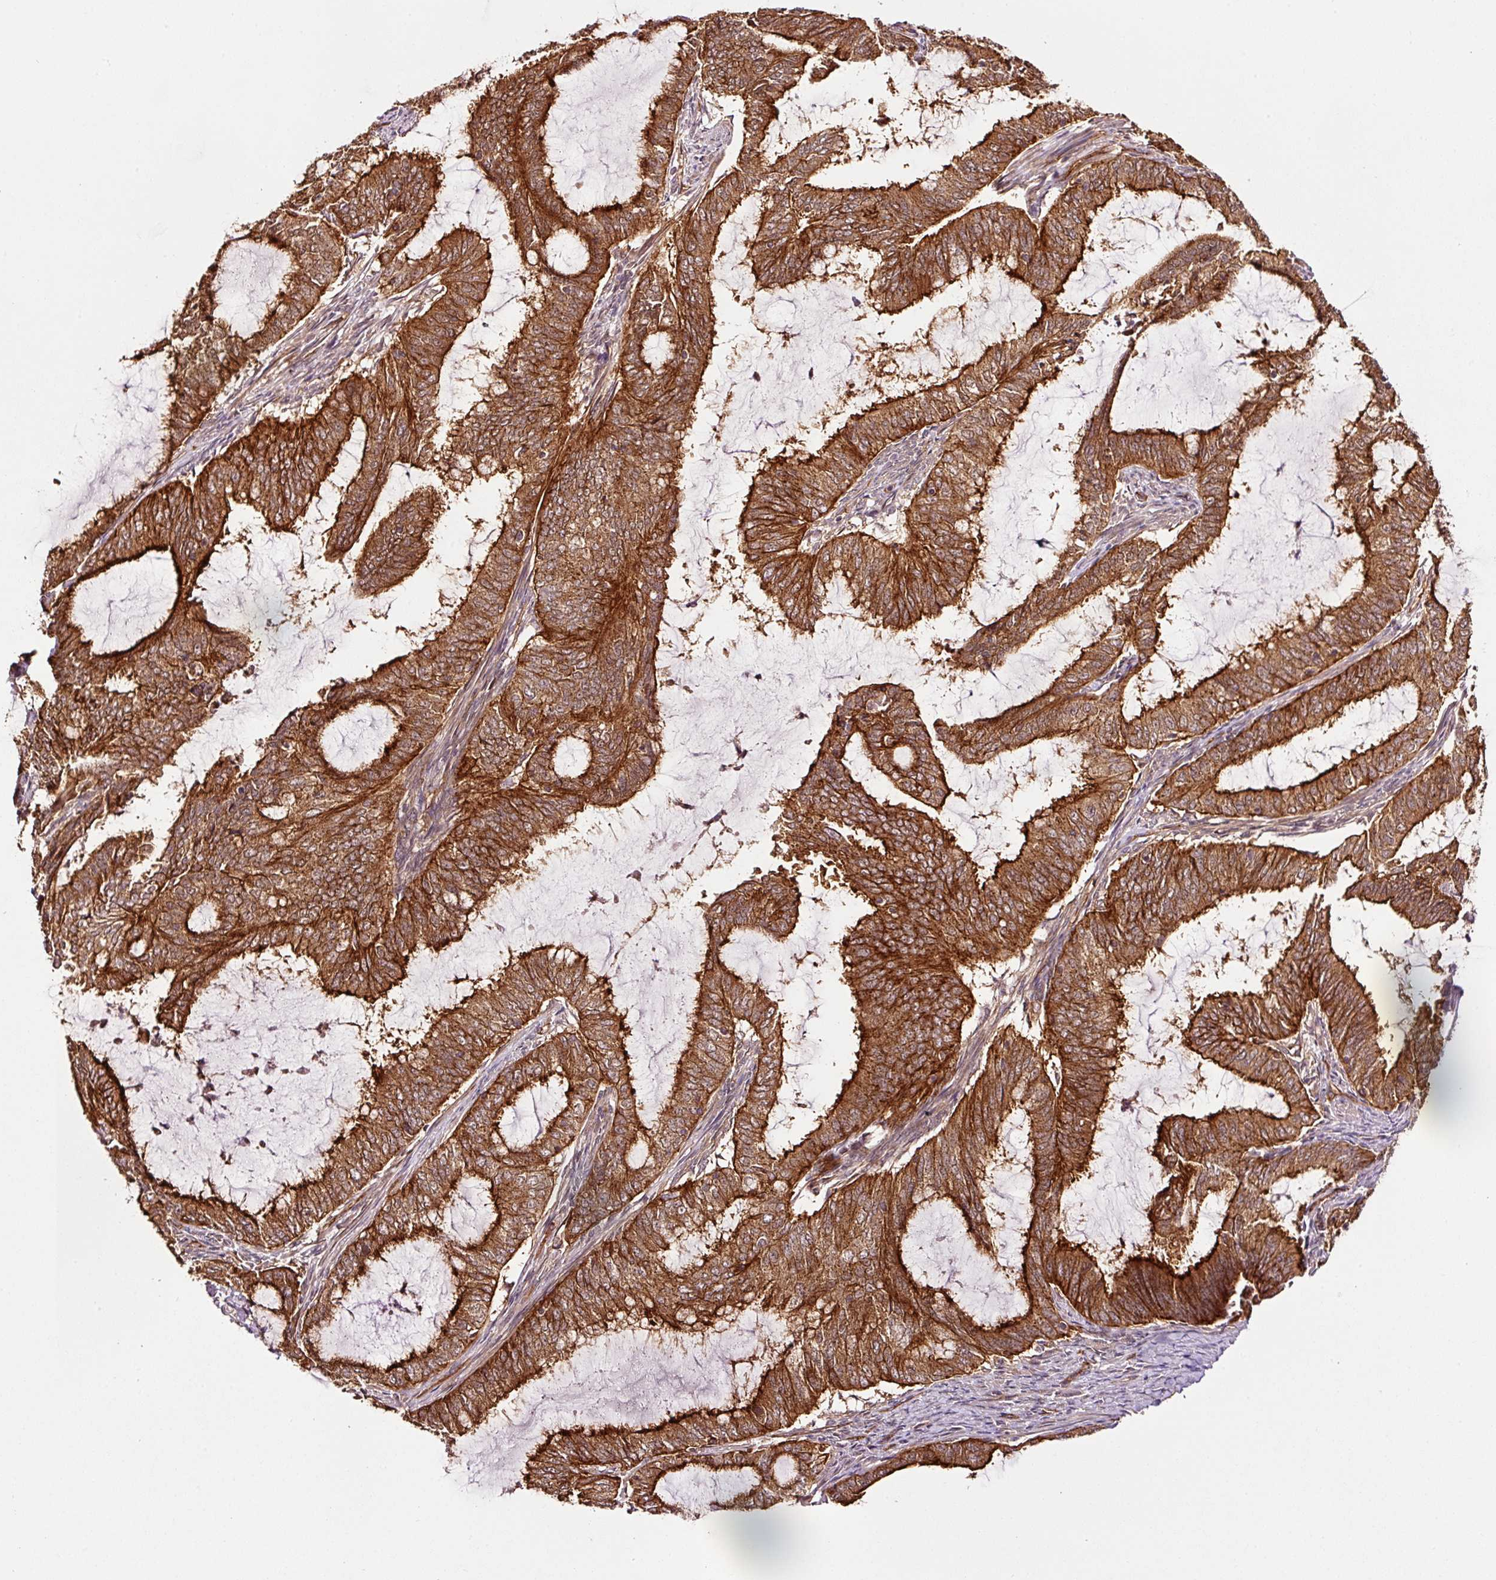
{"staining": {"intensity": "strong", "quantity": ">75%", "location": "cytoplasmic/membranous"}, "tissue": "endometrial cancer", "cell_type": "Tumor cells", "image_type": "cancer", "snomed": [{"axis": "morphology", "description": "Adenocarcinoma, NOS"}, {"axis": "topography", "description": "Endometrium"}], "caption": "Immunohistochemical staining of human endometrial cancer displays high levels of strong cytoplasmic/membranous staining in about >75% of tumor cells.", "gene": "METAP1", "patient": {"sex": "female", "age": 51}}